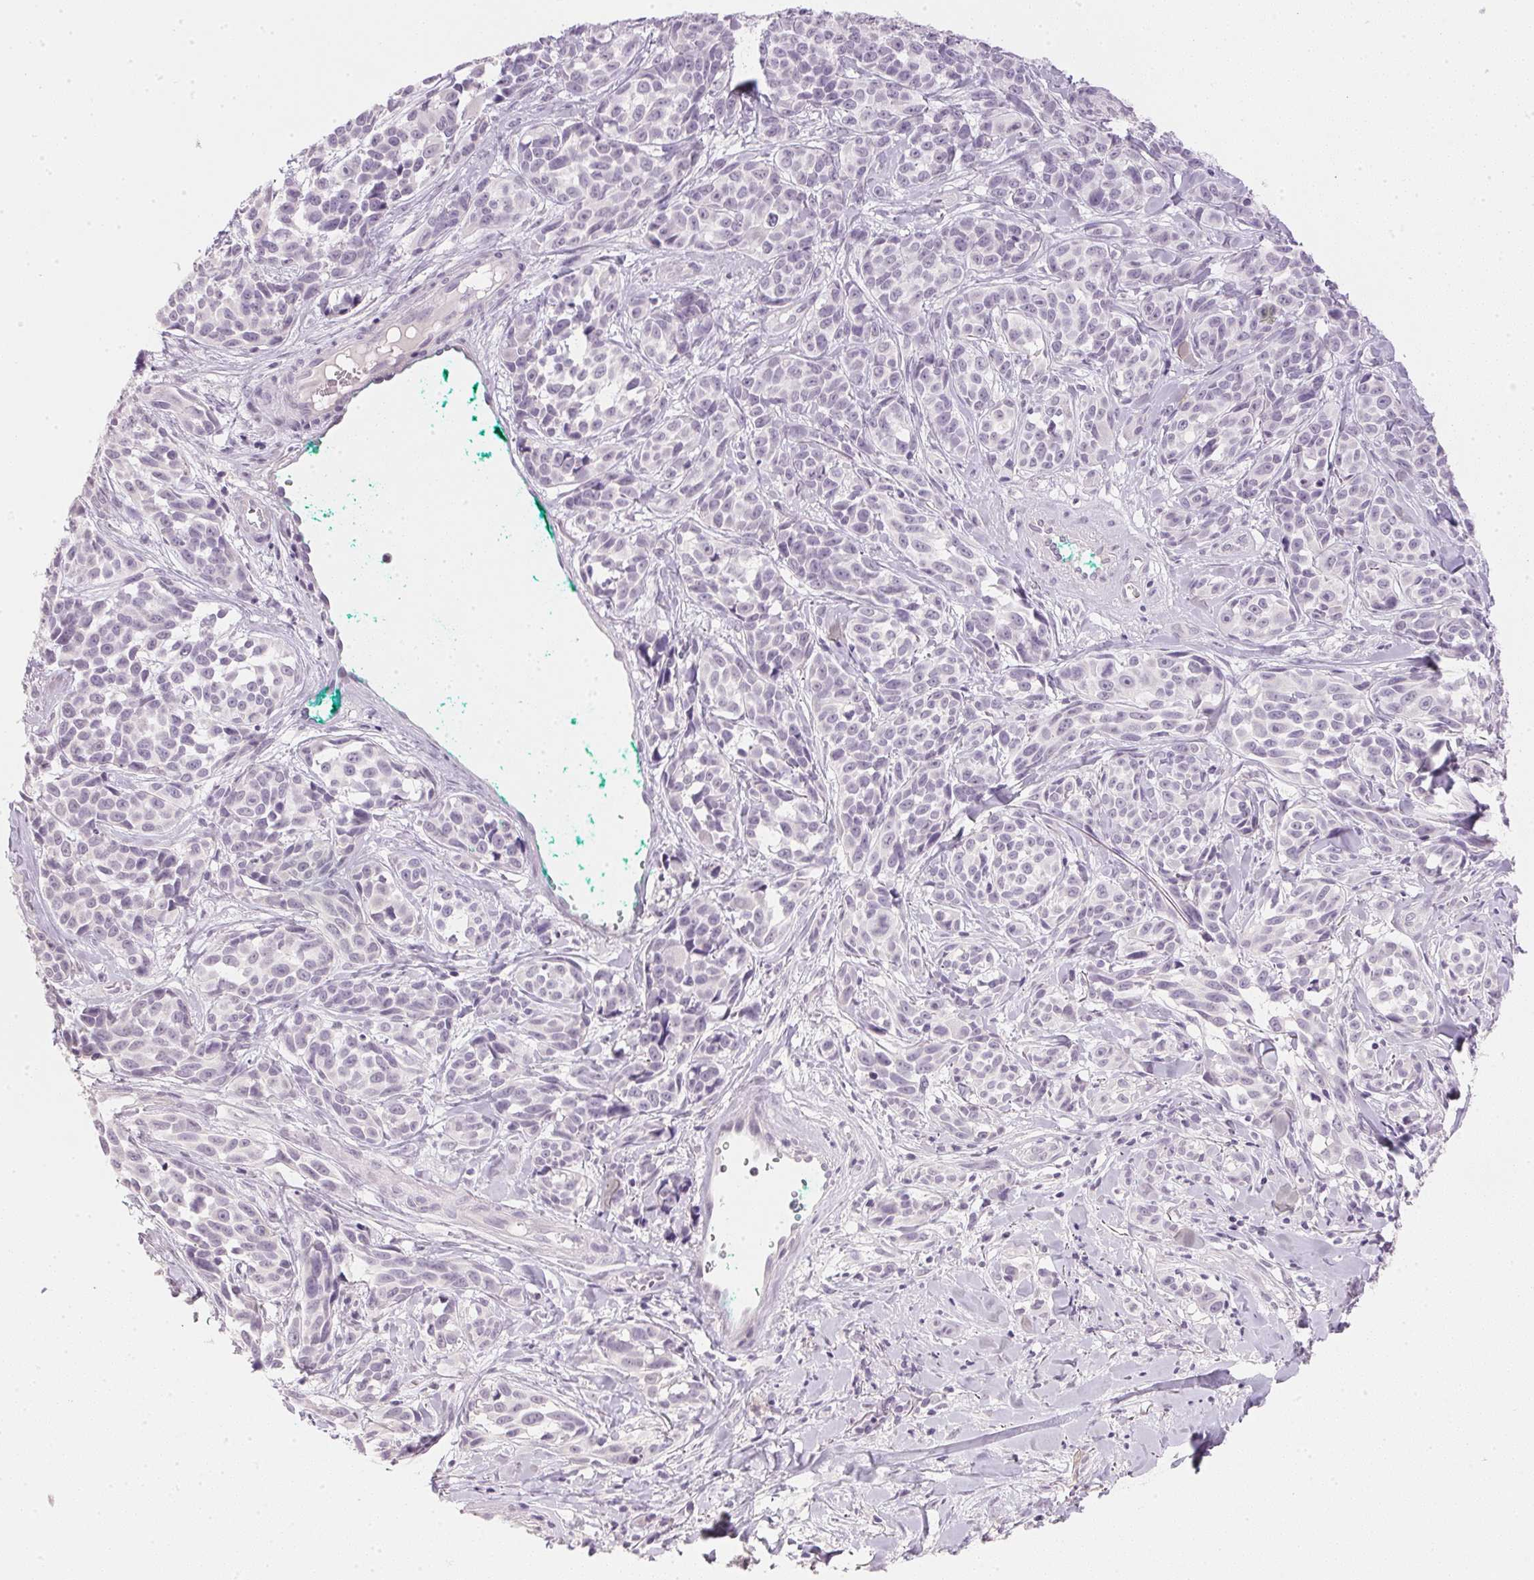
{"staining": {"intensity": "negative", "quantity": "none", "location": "none"}, "tissue": "melanoma", "cell_type": "Tumor cells", "image_type": "cancer", "snomed": [{"axis": "morphology", "description": "Malignant melanoma, NOS"}, {"axis": "topography", "description": "Skin"}], "caption": "DAB (3,3'-diaminobenzidine) immunohistochemical staining of human melanoma exhibits no significant expression in tumor cells.", "gene": "IGFBP1", "patient": {"sex": "female", "age": 88}}